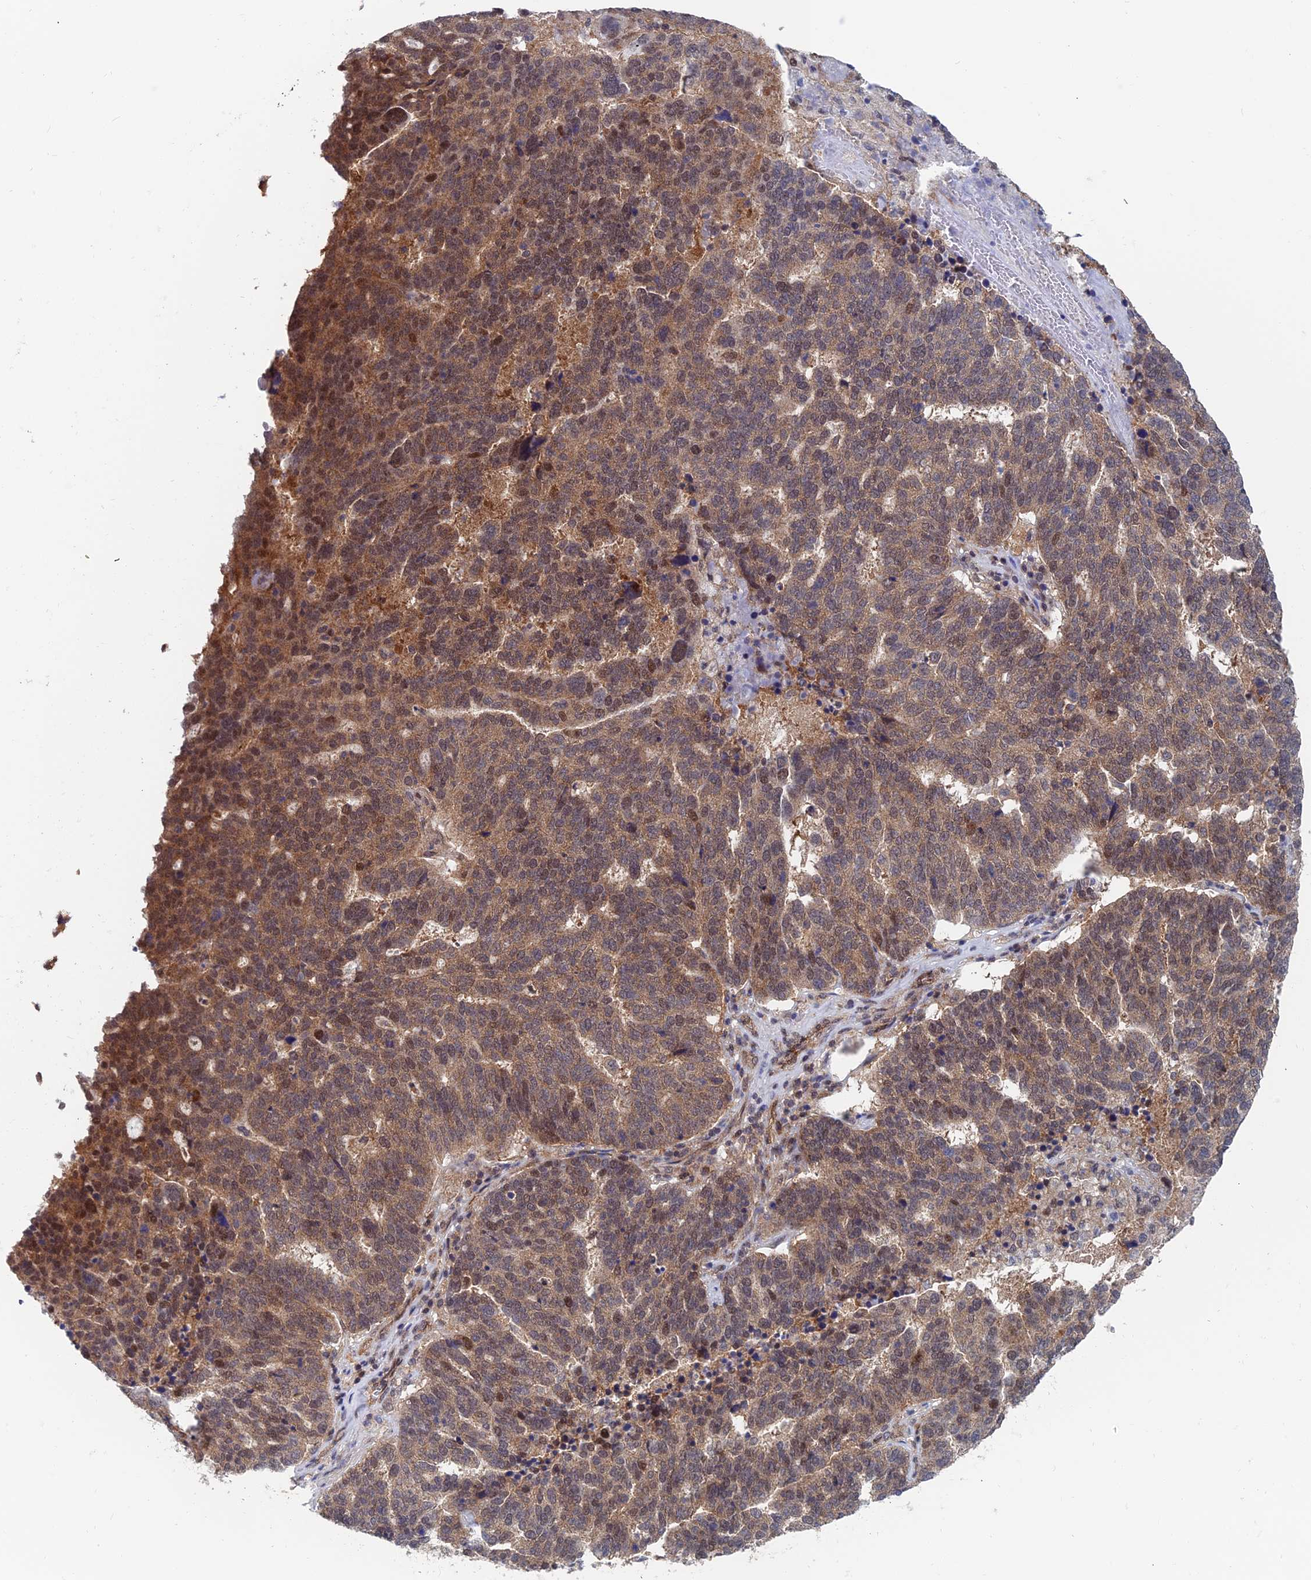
{"staining": {"intensity": "moderate", "quantity": ">75%", "location": "cytoplasmic/membranous,nuclear"}, "tissue": "ovarian cancer", "cell_type": "Tumor cells", "image_type": "cancer", "snomed": [{"axis": "morphology", "description": "Cystadenocarcinoma, serous, NOS"}, {"axis": "topography", "description": "Ovary"}], "caption": "The histopathology image shows a brown stain indicating the presence of a protein in the cytoplasmic/membranous and nuclear of tumor cells in ovarian serous cystadenocarcinoma.", "gene": "IGBP1", "patient": {"sex": "female", "age": 59}}